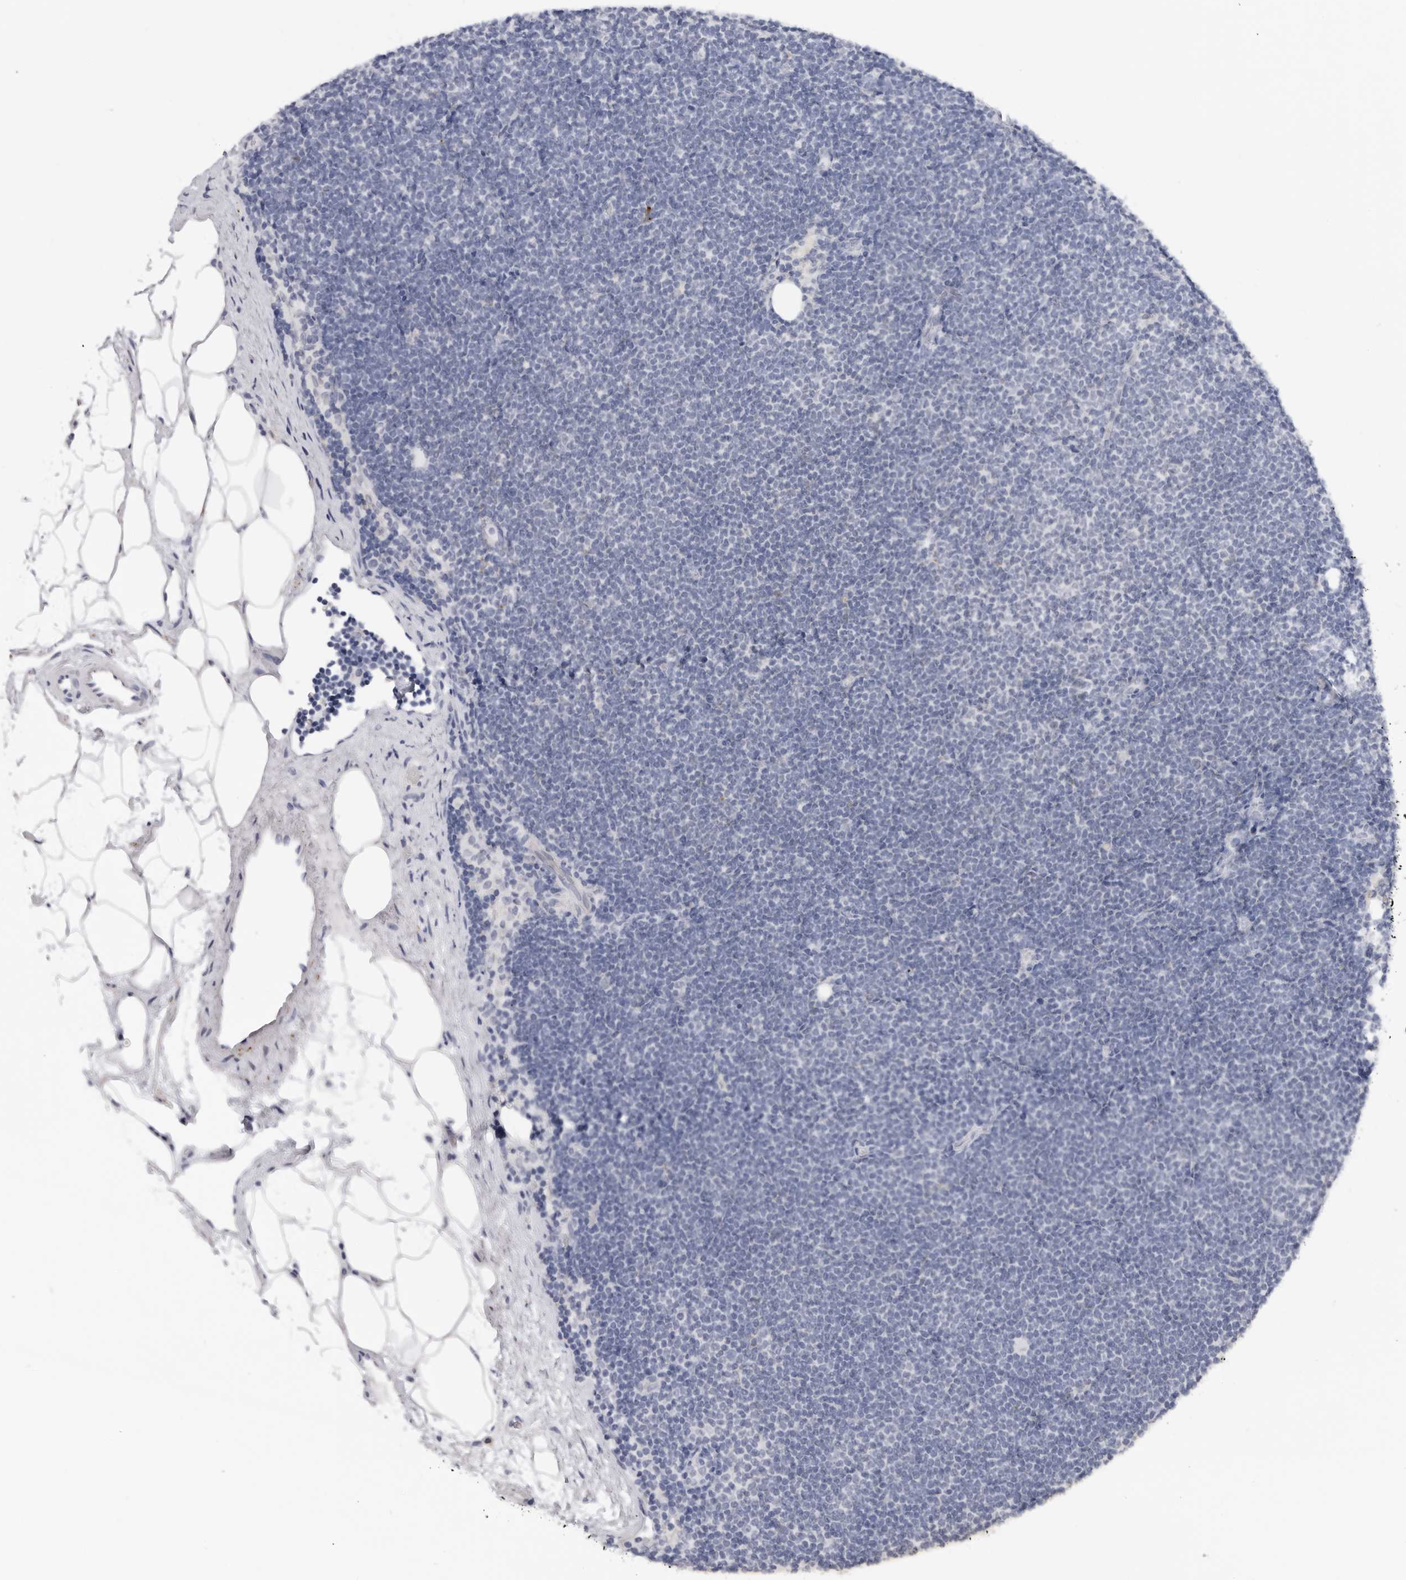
{"staining": {"intensity": "negative", "quantity": "none", "location": "none"}, "tissue": "lymphoma", "cell_type": "Tumor cells", "image_type": "cancer", "snomed": [{"axis": "morphology", "description": "Malignant lymphoma, non-Hodgkin's type, Low grade"}, {"axis": "topography", "description": "Lymph node"}], "caption": "This is an immunohistochemistry histopathology image of human low-grade malignant lymphoma, non-Hodgkin's type. There is no staining in tumor cells.", "gene": "HSPB7", "patient": {"sex": "female", "age": 53}}